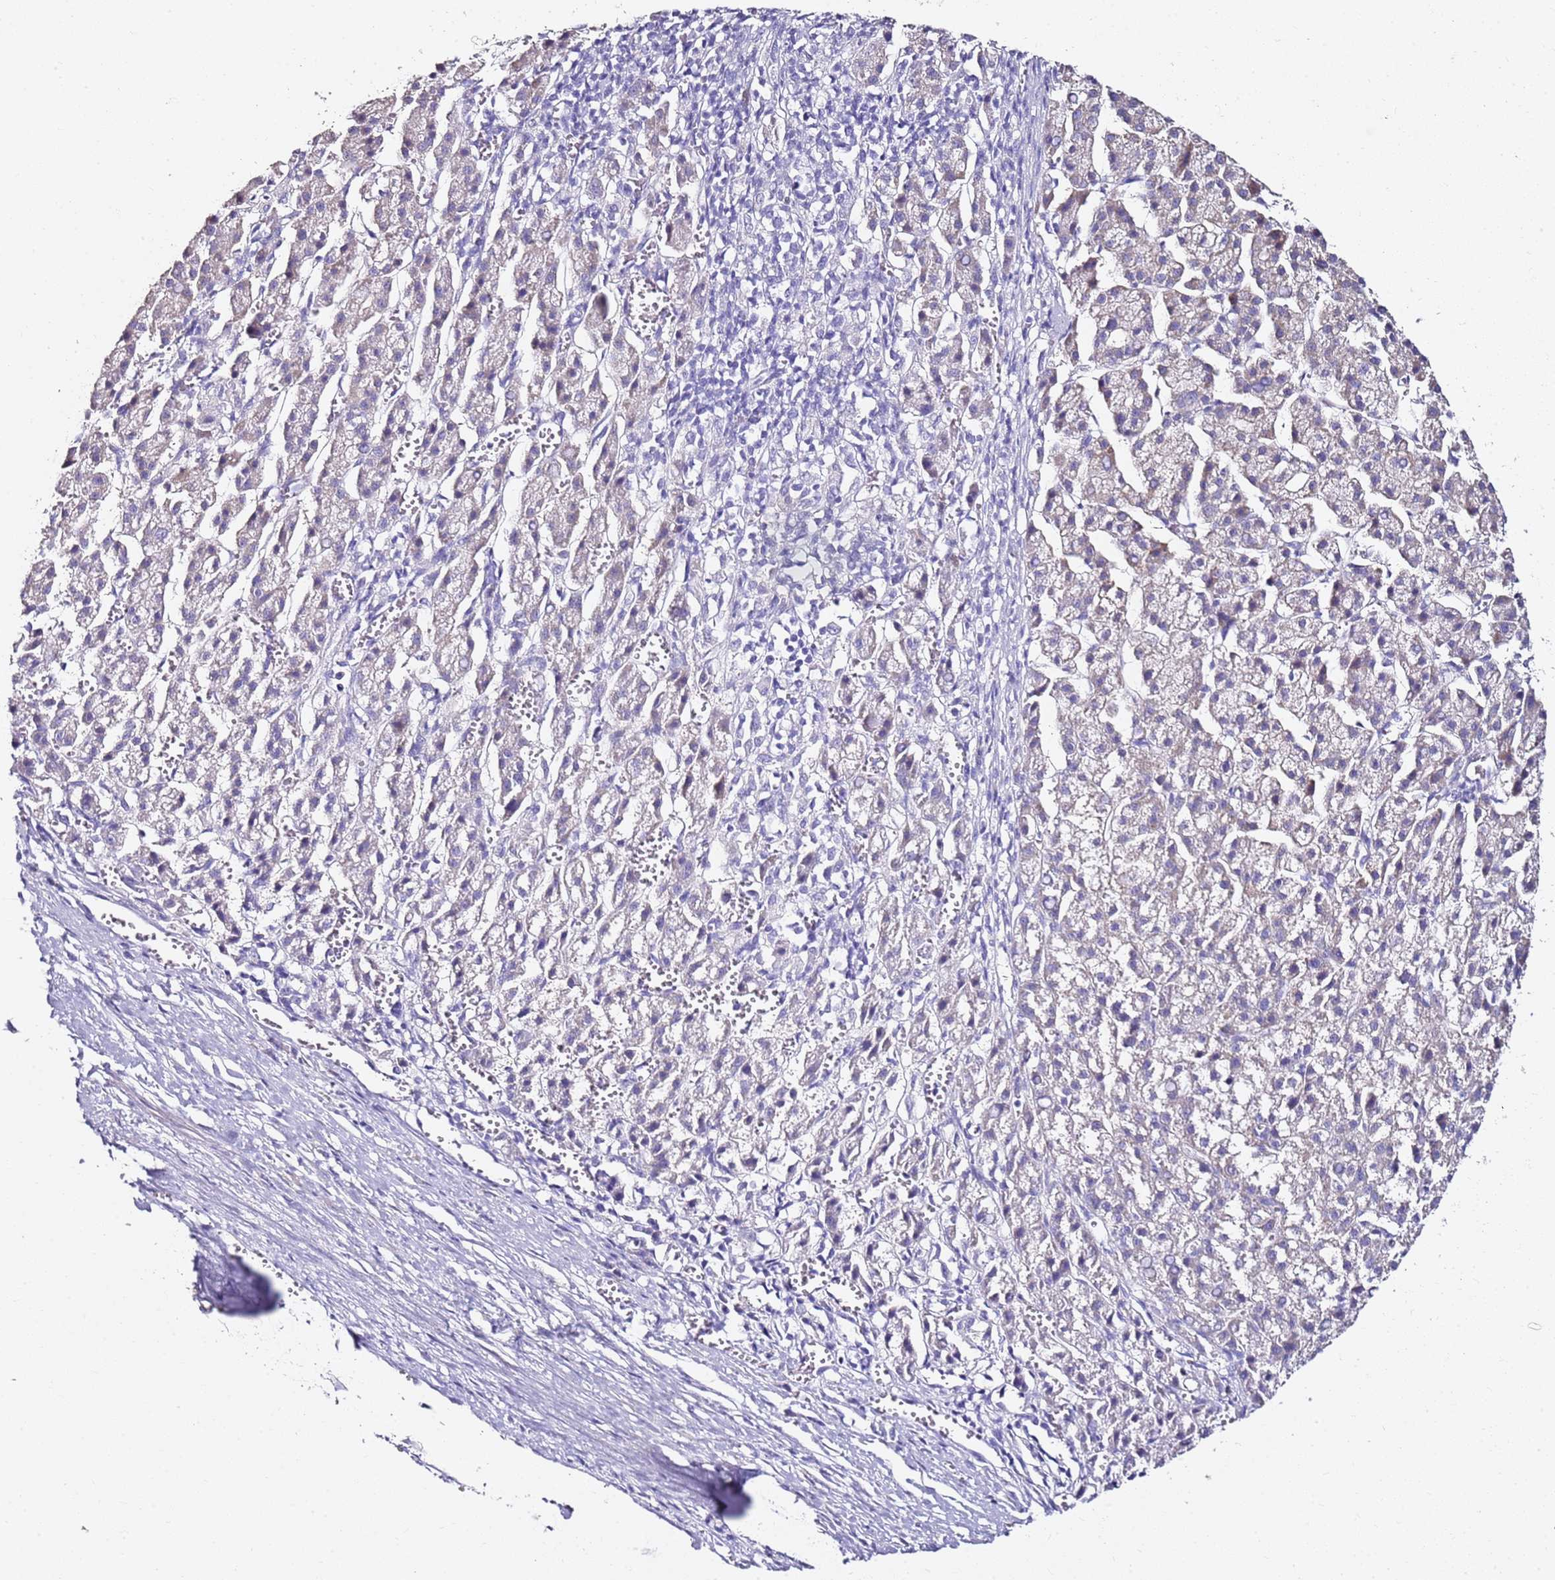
{"staining": {"intensity": "negative", "quantity": "none", "location": "none"}, "tissue": "liver cancer", "cell_type": "Tumor cells", "image_type": "cancer", "snomed": [{"axis": "morphology", "description": "Carcinoma, Hepatocellular, NOS"}, {"axis": "topography", "description": "Liver"}], "caption": "High magnification brightfield microscopy of liver cancer stained with DAB (brown) and counterstained with hematoxylin (blue): tumor cells show no significant staining. (Brightfield microscopy of DAB (3,3'-diaminobenzidine) immunohistochemistry at high magnification).", "gene": "MYBPC3", "patient": {"sex": "female", "age": 58}}